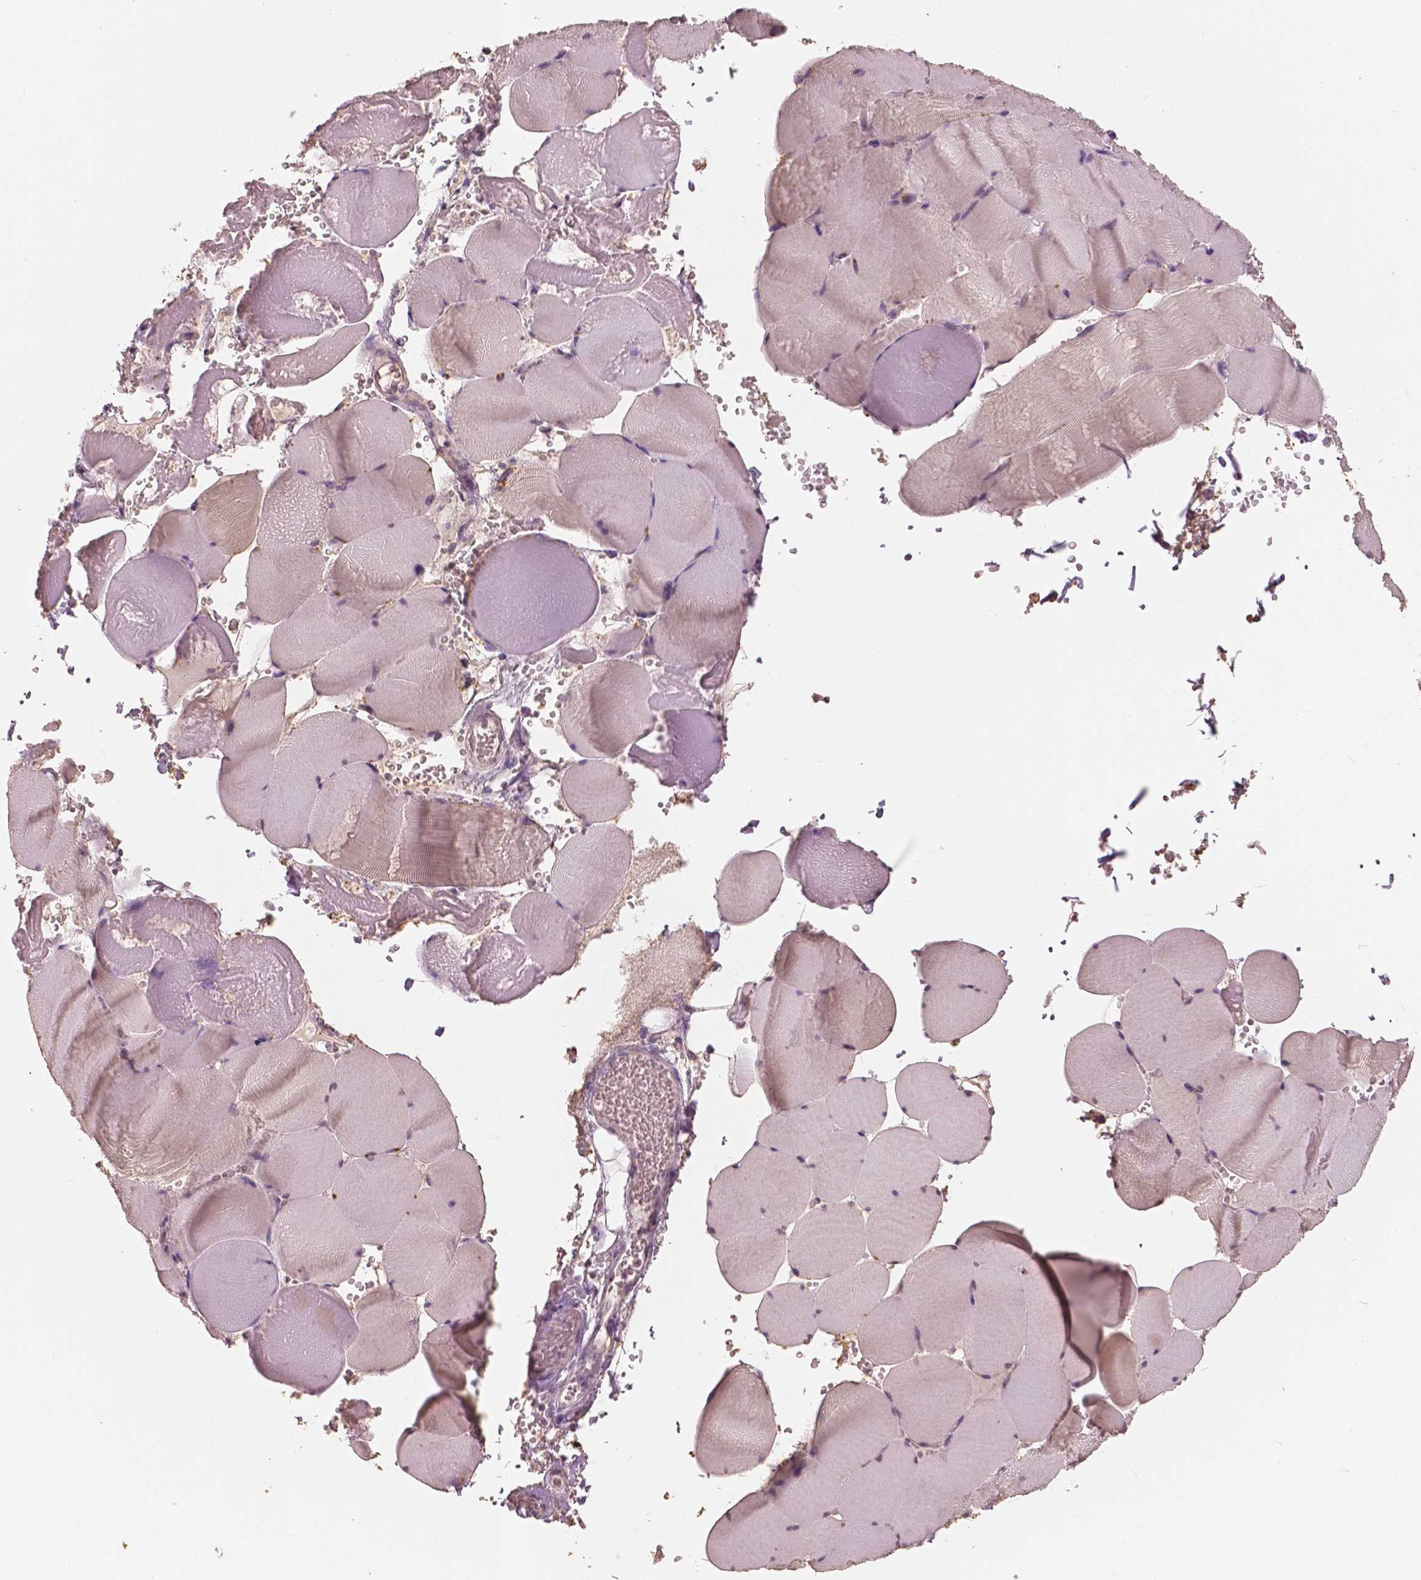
{"staining": {"intensity": "weak", "quantity": "<25%", "location": "cytoplasmic/membranous"}, "tissue": "skeletal muscle", "cell_type": "Myocytes", "image_type": "normal", "snomed": [{"axis": "morphology", "description": "Normal tissue, NOS"}, {"axis": "topography", "description": "Skeletal muscle"}, {"axis": "topography", "description": "Head-Neck"}], "caption": "A micrograph of skeletal muscle stained for a protein shows no brown staining in myocytes.", "gene": "SAT2", "patient": {"sex": "male", "age": 66}}